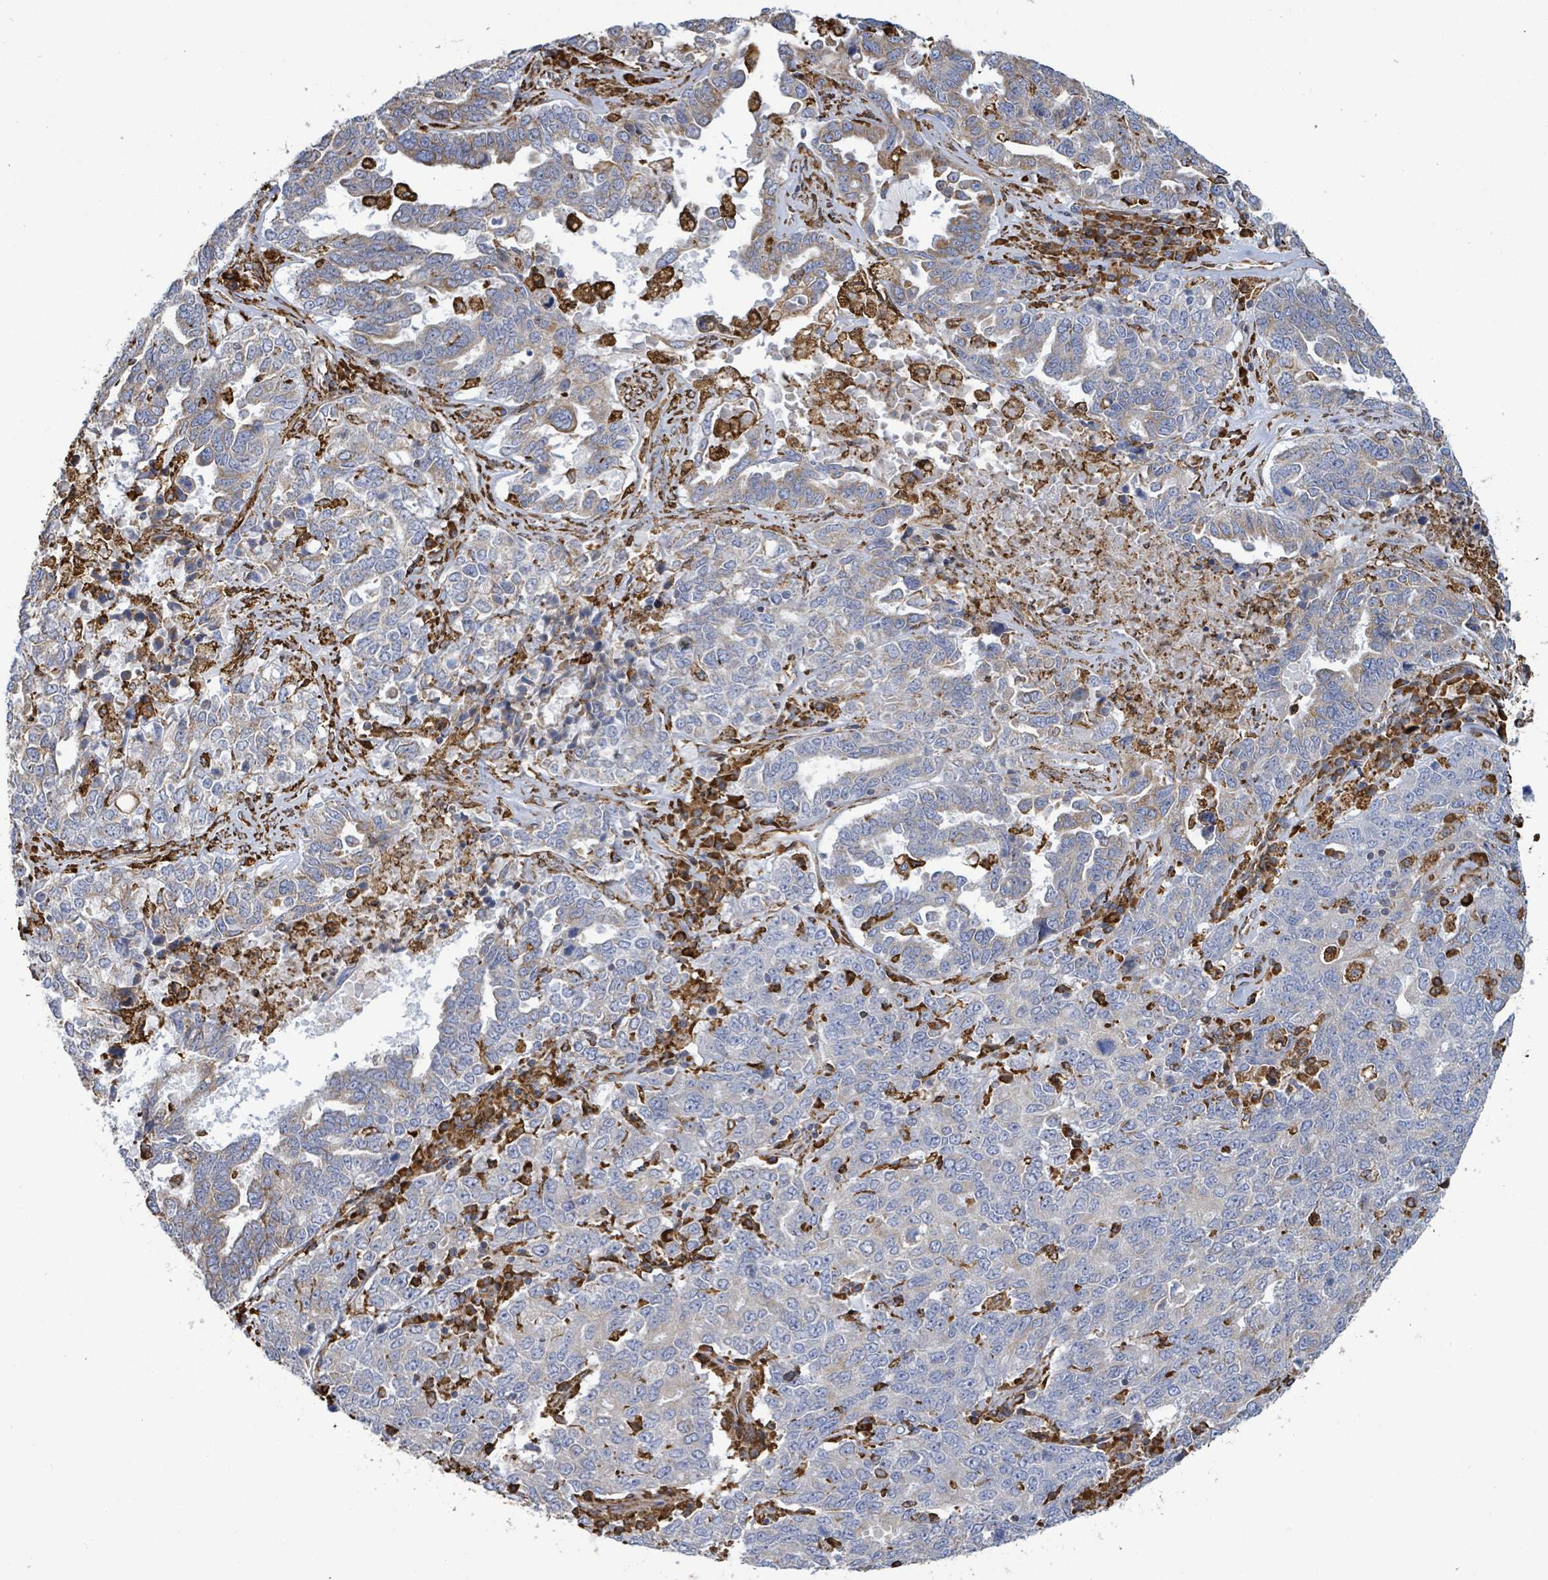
{"staining": {"intensity": "moderate", "quantity": "<25%", "location": "cytoplasmic/membranous"}, "tissue": "ovarian cancer", "cell_type": "Tumor cells", "image_type": "cancer", "snomed": [{"axis": "morphology", "description": "Carcinoma, endometroid"}, {"axis": "topography", "description": "Ovary"}], "caption": "Ovarian cancer stained with a brown dye reveals moderate cytoplasmic/membranous positive staining in approximately <25% of tumor cells.", "gene": "RFPL4A", "patient": {"sex": "female", "age": 62}}